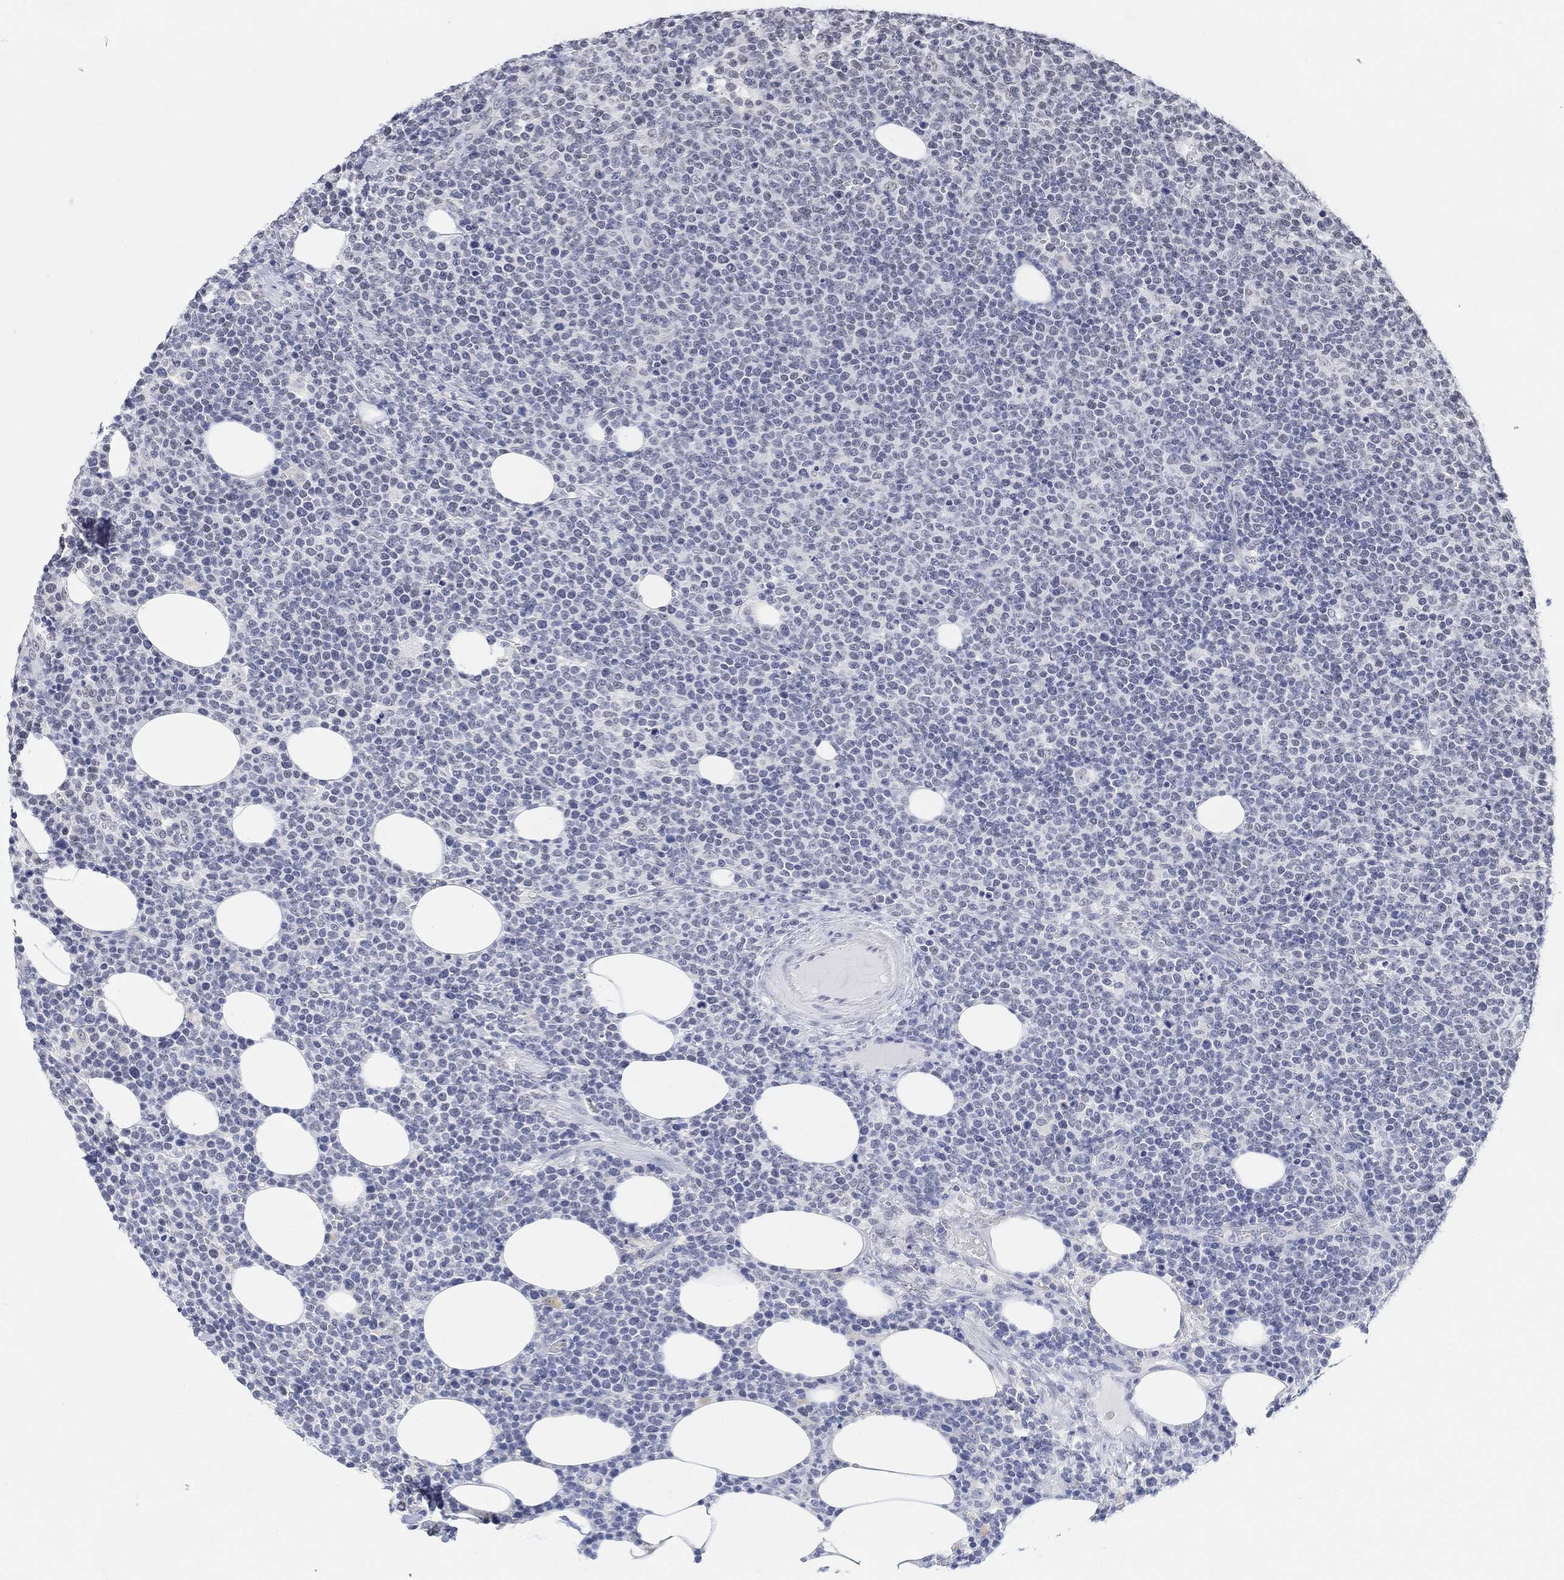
{"staining": {"intensity": "negative", "quantity": "none", "location": "none"}, "tissue": "lymphoma", "cell_type": "Tumor cells", "image_type": "cancer", "snomed": [{"axis": "morphology", "description": "Malignant lymphoma, non-Hodgkin's type, High grade"}, {"axis": "topography", "description": "Lymph node"}], "caption": "Lymphoma was stained to show a protein in brown. There is no significant staining in tumor cells.", "gene": "PURG", "patient": {"sex": "male", "age": 61}}